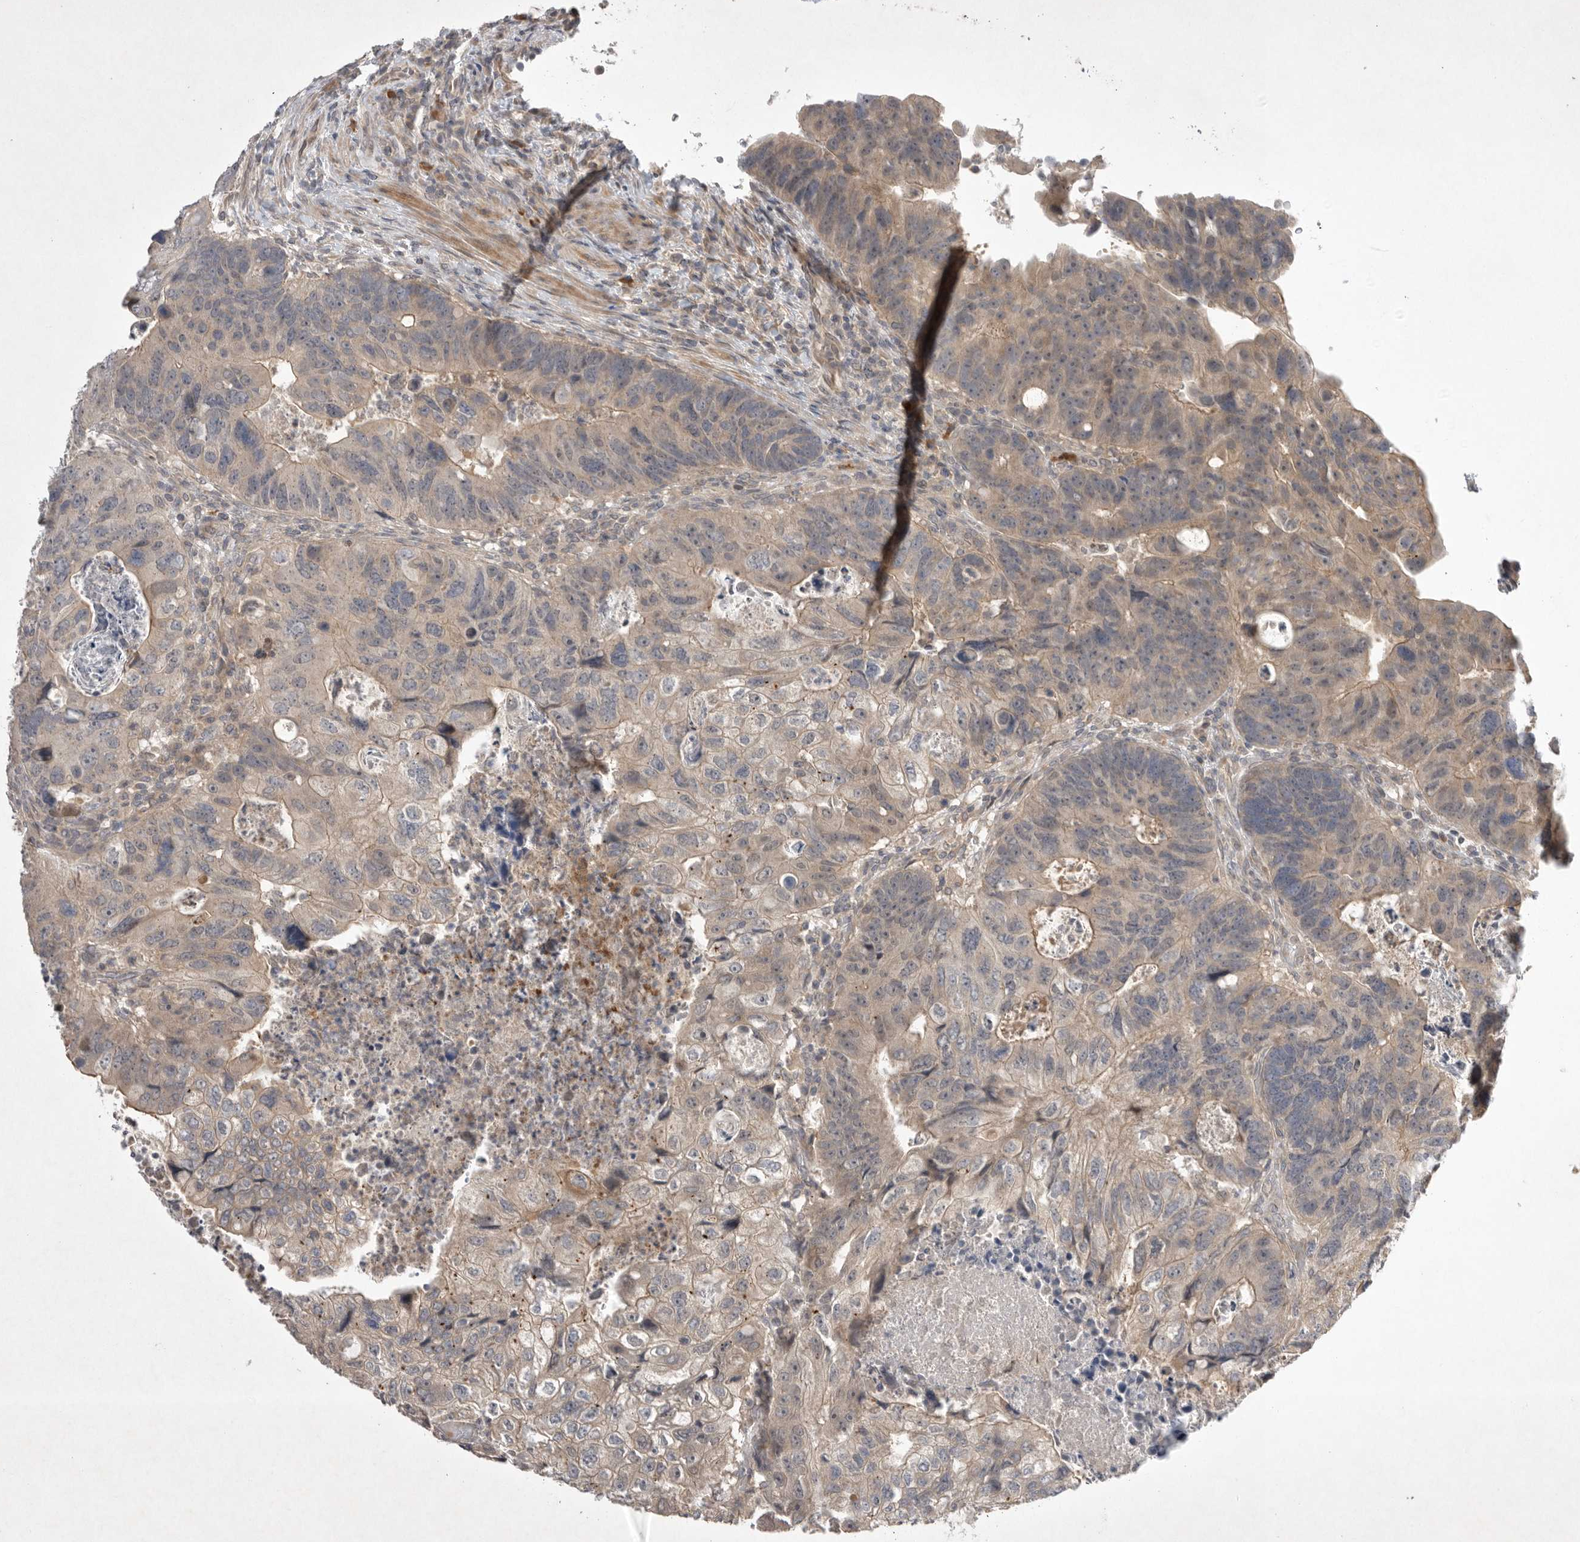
{"staining": {"intensity": "weak", "quantity": "25%-75%", "location": "cytoplasmic/membranous"}, "tissue": "colorectal cancer", "cell_type": "Tumor cells", "image_type": "cancer", "snomed": [{"axis": "morphology", "description": "Adenocarcinoma, NOS"}, {"axis": "topography", "description": "Rectum"}], "caption": "Human adenocarcinoma (colorectal) stained for a protein (brown) displays weak cytoplasmic/membranous positive expression in approximately 25%-75% of tumor cells.", "gene": "NRCAM", "patient": {"sex": "male", "age": 59}}